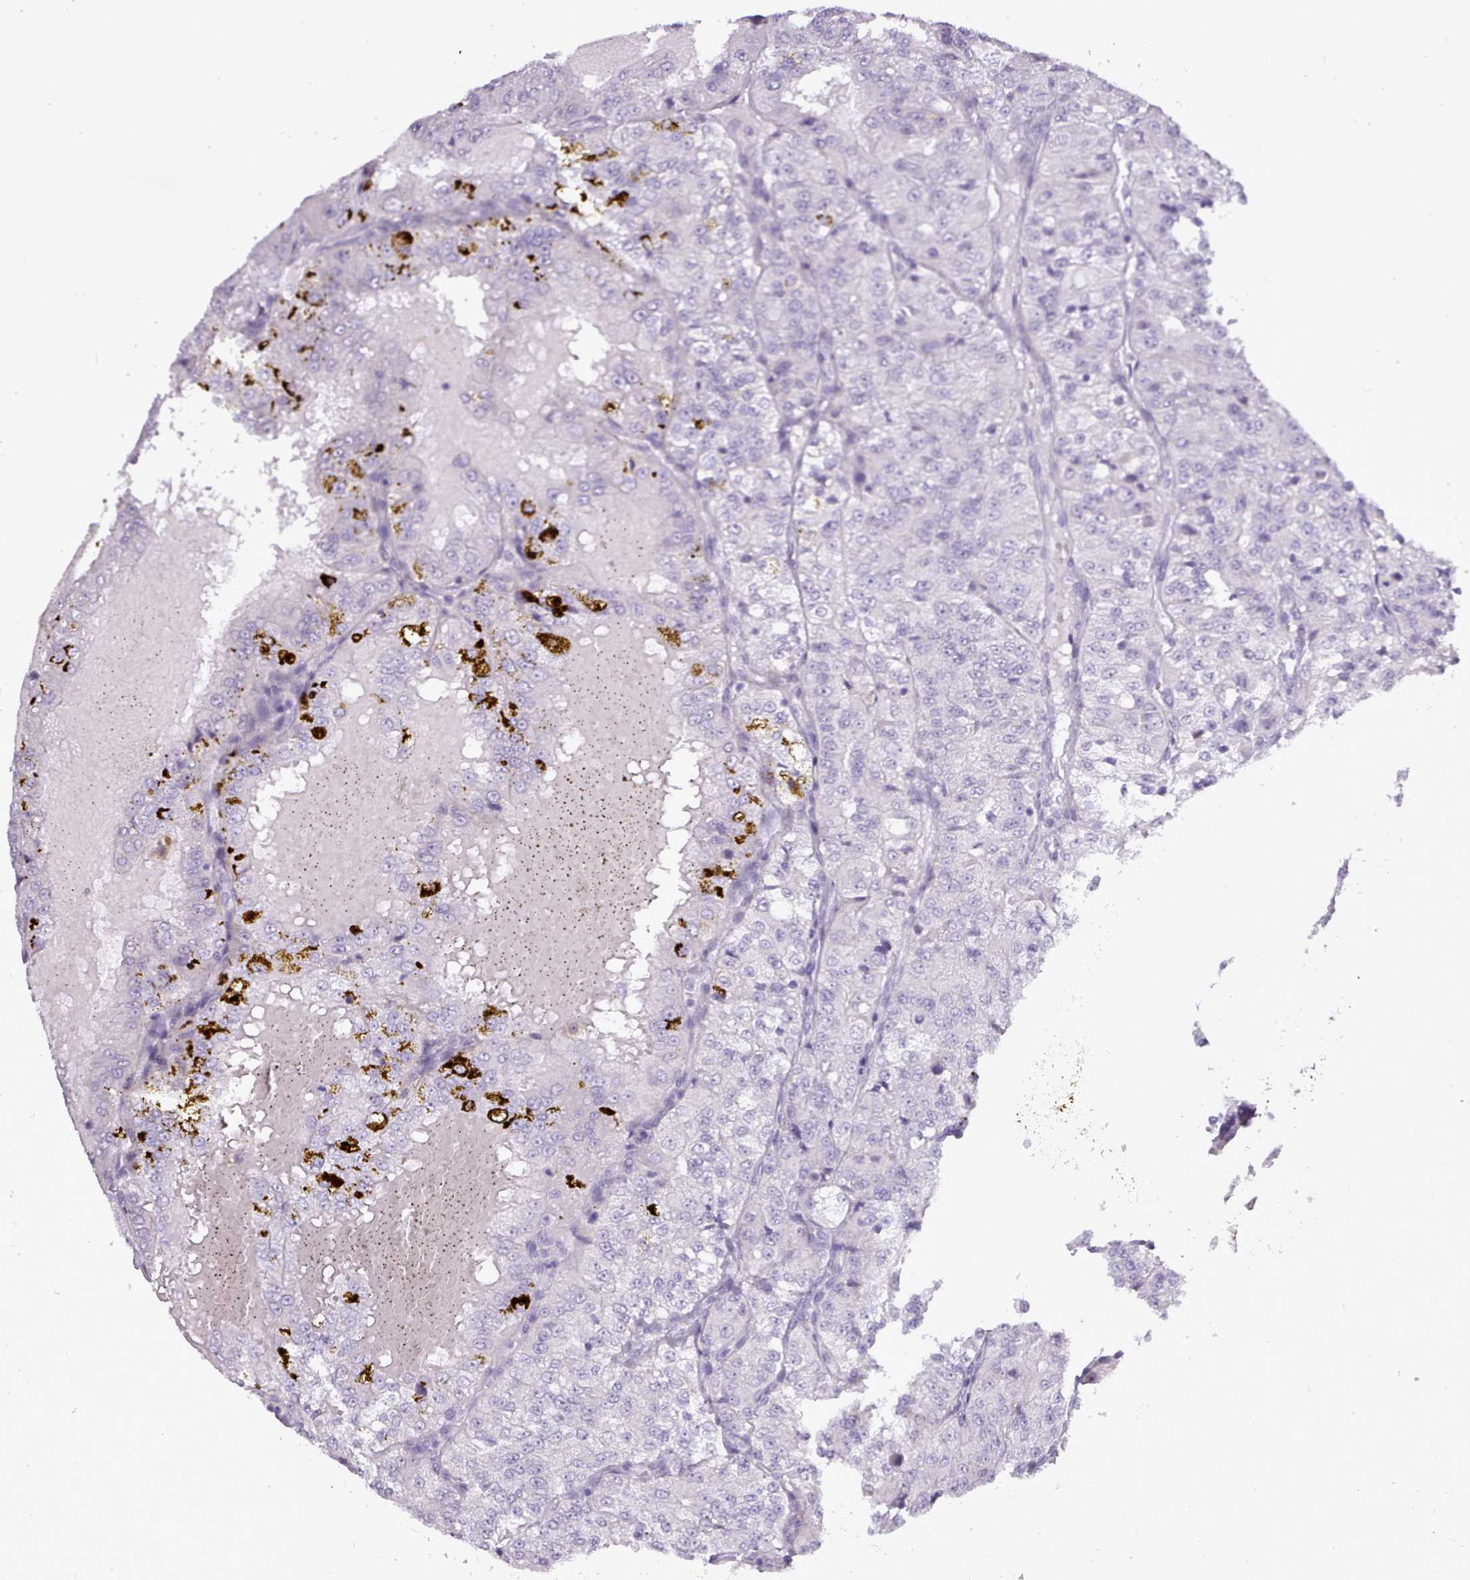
{"staining": {"intensity": "negative", "quantity": "none", "location": "none"}, "tissue": "renal cancer", "cell_type": "Tumor cells", "image_type": "cancer", "snomed": [{"axis": "morphology", "description": "Adenocarcinoma, NOS"}, {"axis": "topography", "description": "Kidney"}], "caption": "Human renal cancer stained for a protein using immunohistochemistry reveals no staining in tumor cells.", "gene": "BDKRB2", "patient": {"sex": "female", "age": 63}}